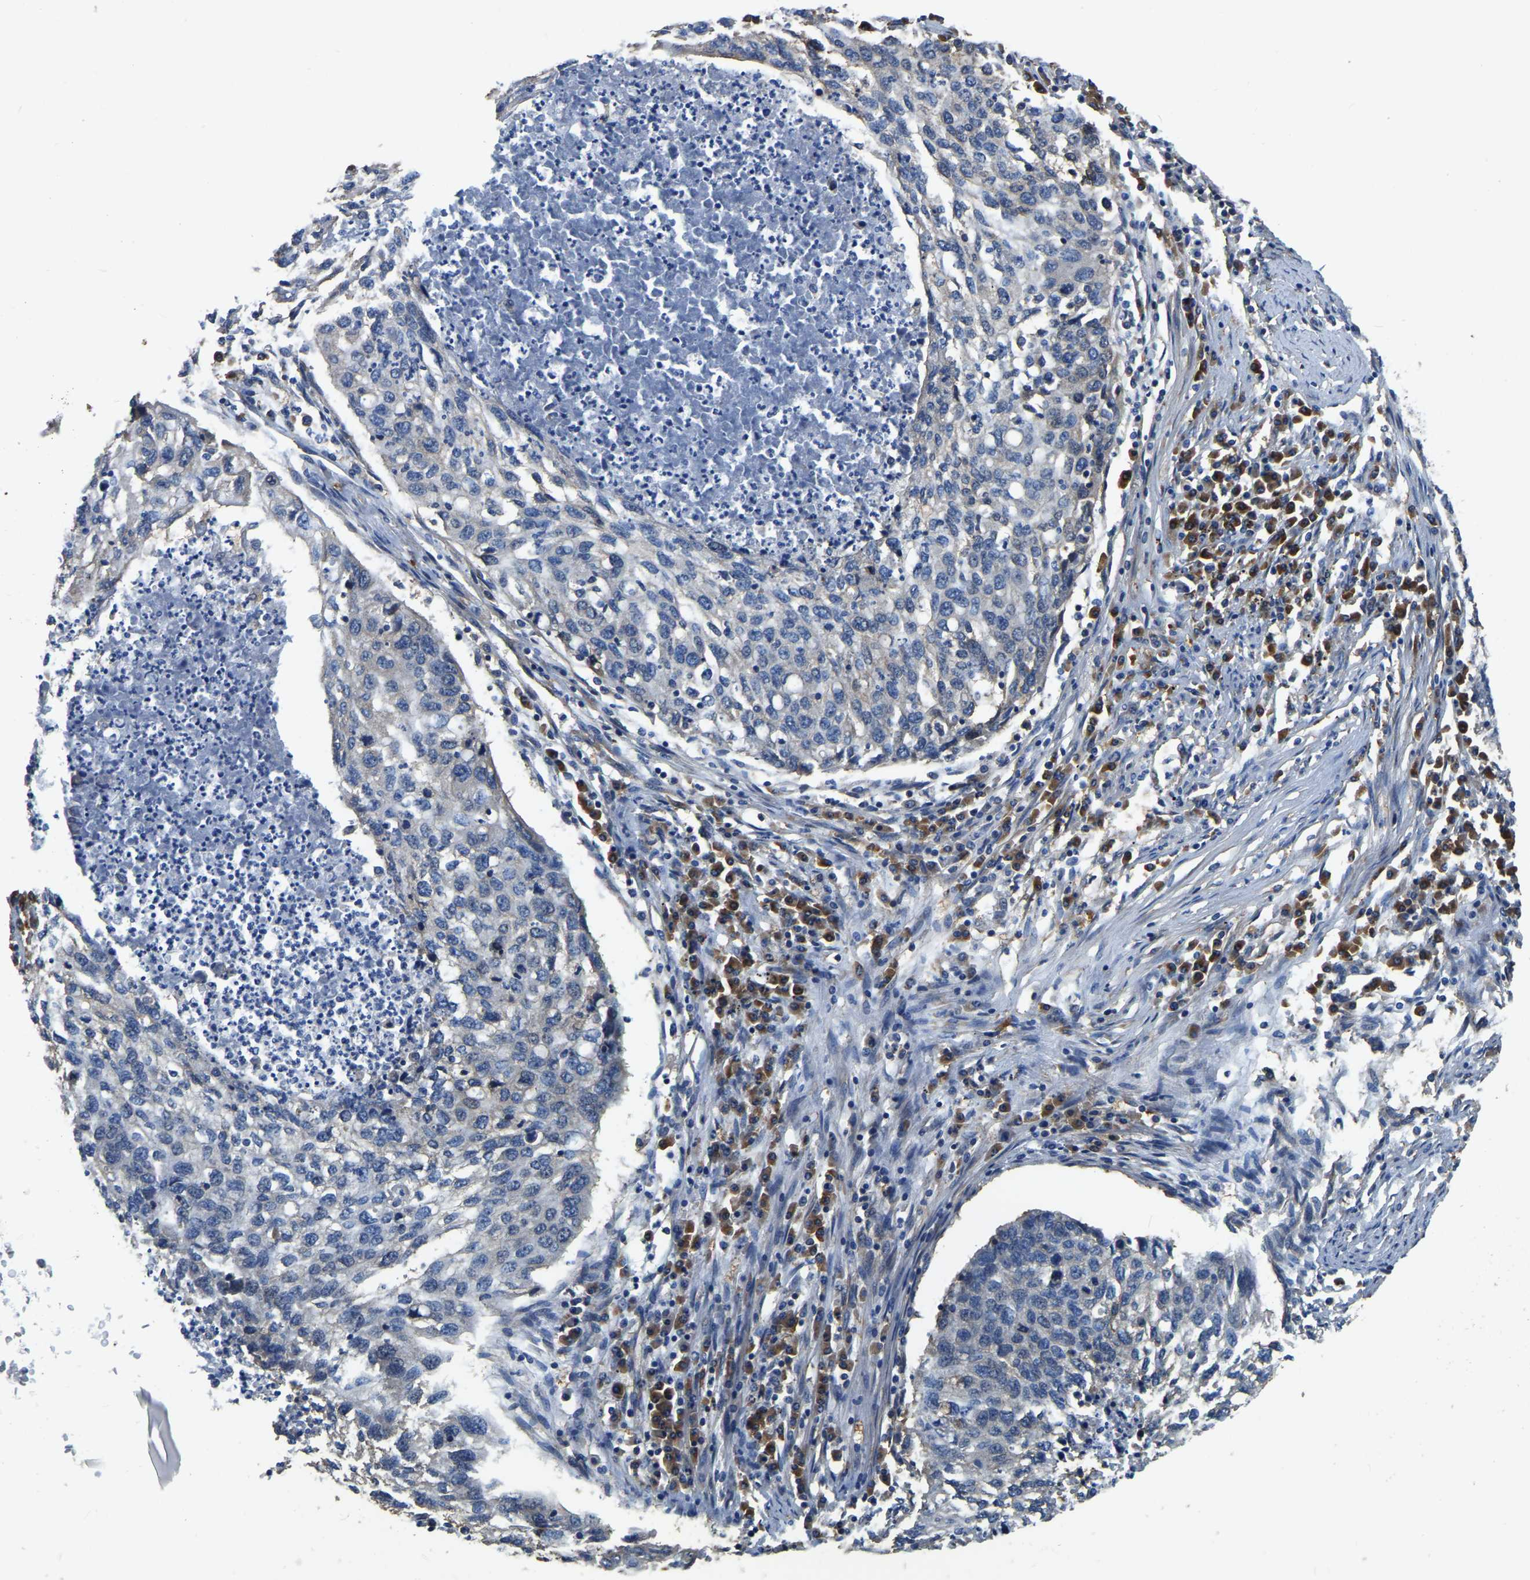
{"staining": {"intensity": "negative", "quantity": "none", "location": "none"}, "tissue": "lung cancer", "cell_type": "Tumor cells", "image_type": "cancer", "snomed": [{"axis": "morphology", "description": "Squamous cell carcinoma, NOS"}, {"axis": "topography", "description": "Lung"}], "caption": "The immunohistochemistry (IHC) image has no significant staining in tumor cells of lung squamous cell carcinoma tissue. (DAB immunohistochemistry with hematoxylin counter stain).", "gene": "GARS1", "patient": {"sex": "female", "age": 63}}